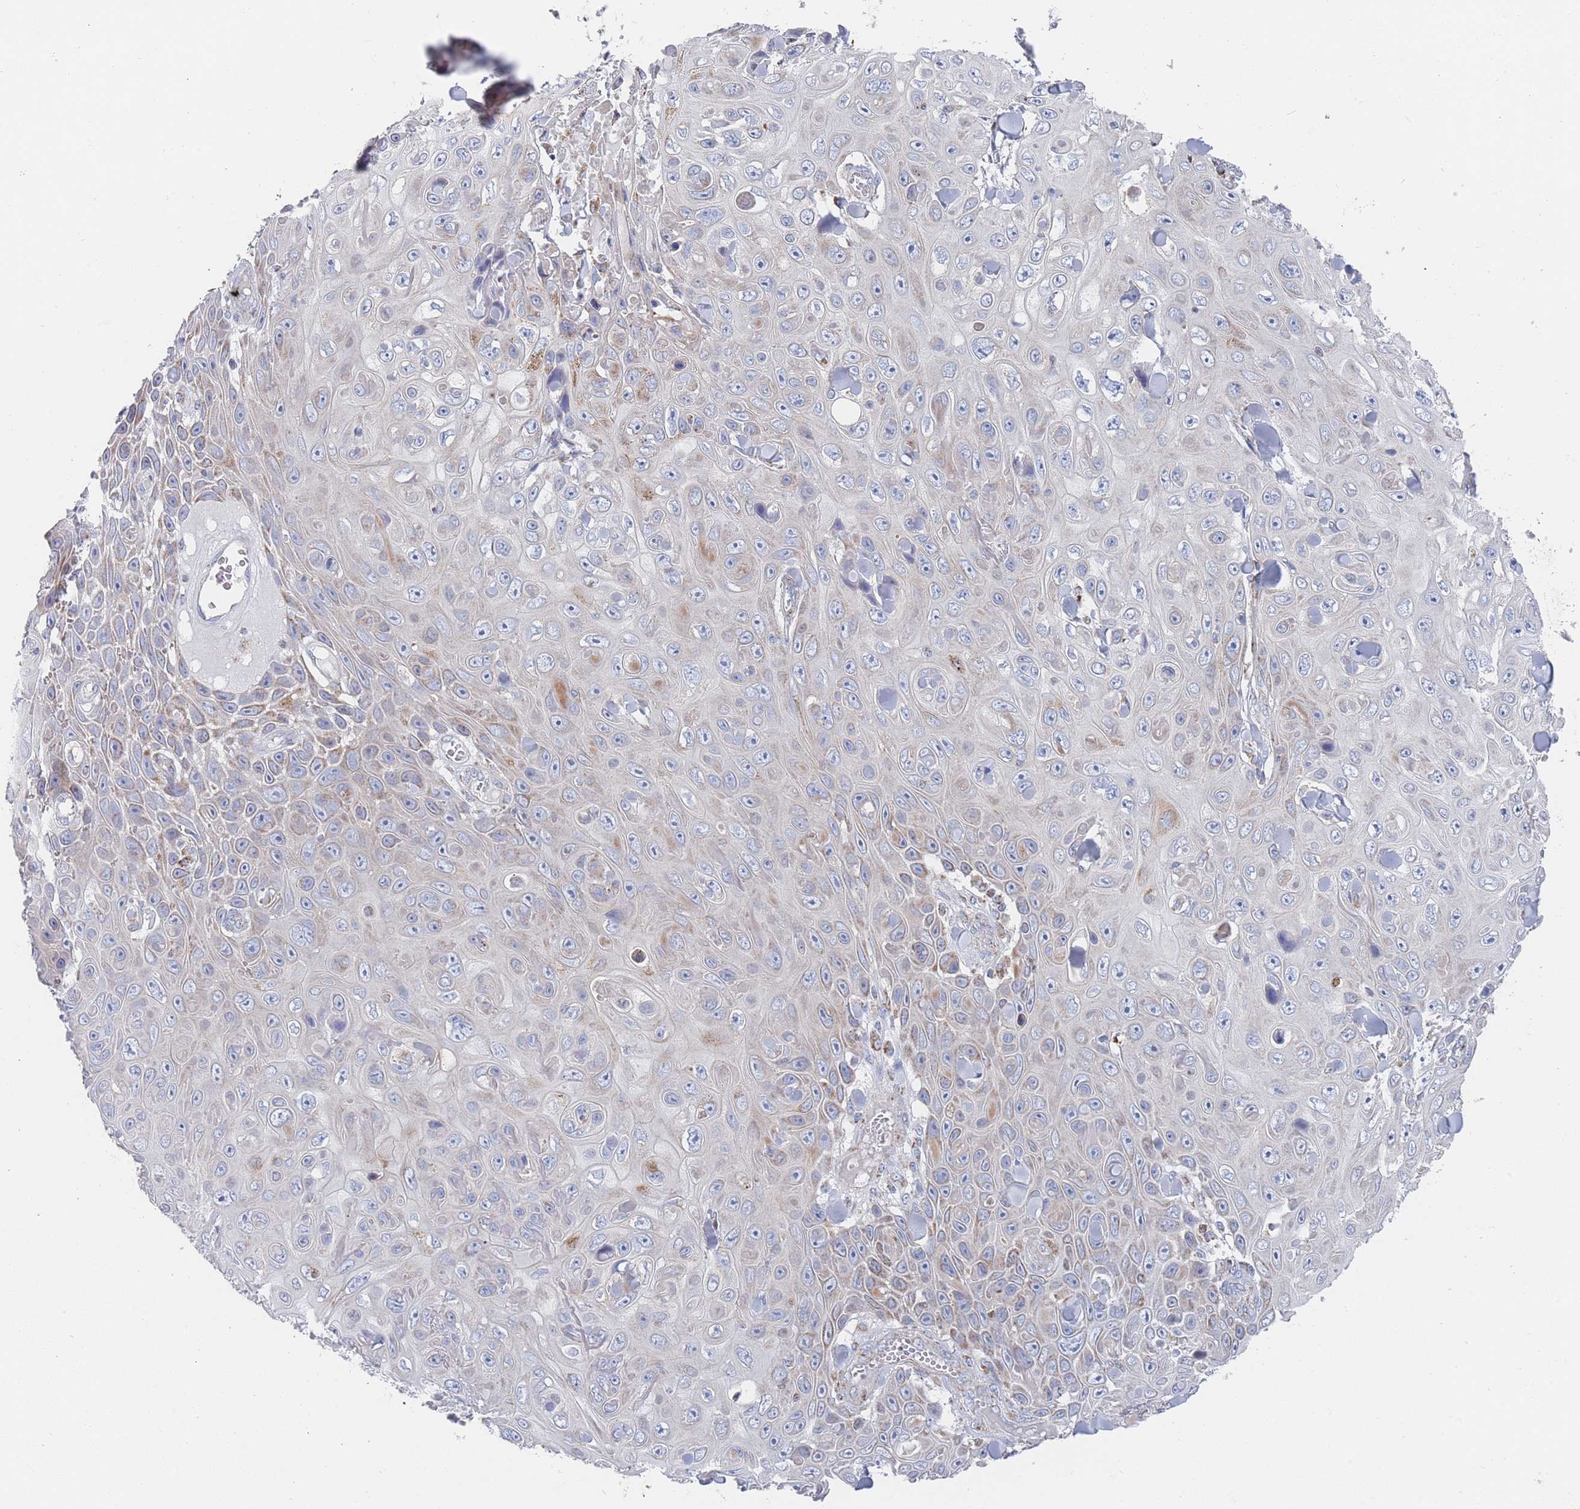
{"staining": {"intensity": "moderate", "quantity": "<25%", "location": "cytoplasmic/membranous"}, "tissue": "skin cancer", "cell_type": "Tumor cells", "image_type": "cancer", "snomed": [{"axis": "morphology", "description": "Squamous cell carcinoma, NOS"}, {"axis": "topography", "description": "Skin"}], "caption": "This photomicrograph reveals immunohistochemistry staining of human skin squamous cell carcinoma, with low moderate cytoplasmic/membranous expression in approximately <25% of tumor cells.", "gene": "IKZF4", "patient": {"sex": "male", "age": 82}}